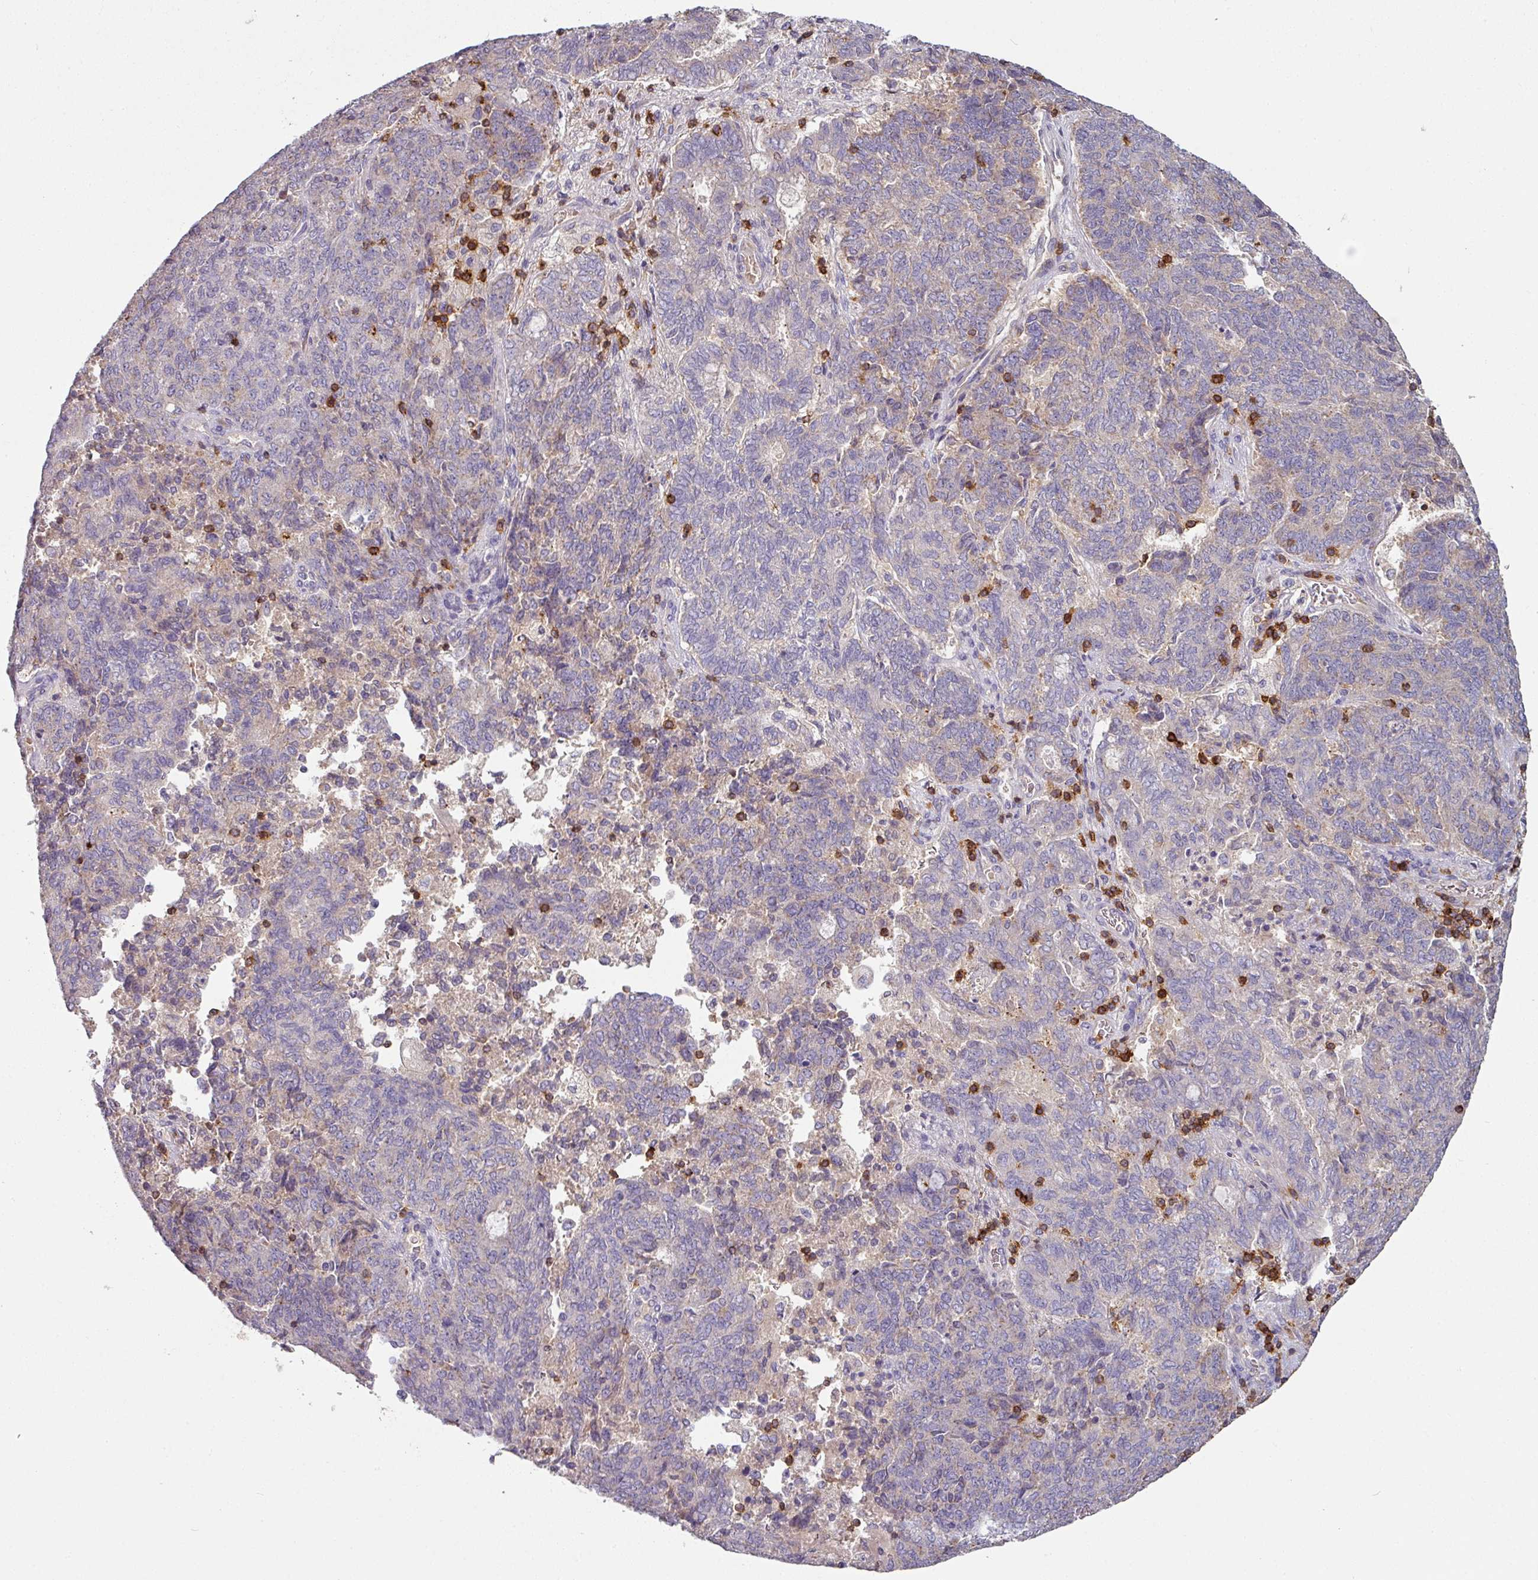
{"staining": {"intensity": "moderate", "quantity": "<25%", "location": "cytoplasmic/membranous"}, "tissue": "endometrial cancer", "cell_type": "Tumor cells", "image_type": "cancer", "snomed": [{"axis": "morphology", "description": "Adenocarcinoma, NOS"}, {"axis": "topography", "description": "Endometrium"}], "caption": "Adenocarcinoma (endometrial) stained with a brown dye exhibits moderate cytoplasmic/membranous positive positivity in approximately <25% of tumor cells.", "gene": "CD3G", "patient": {"sex": "female", "age": 80}}